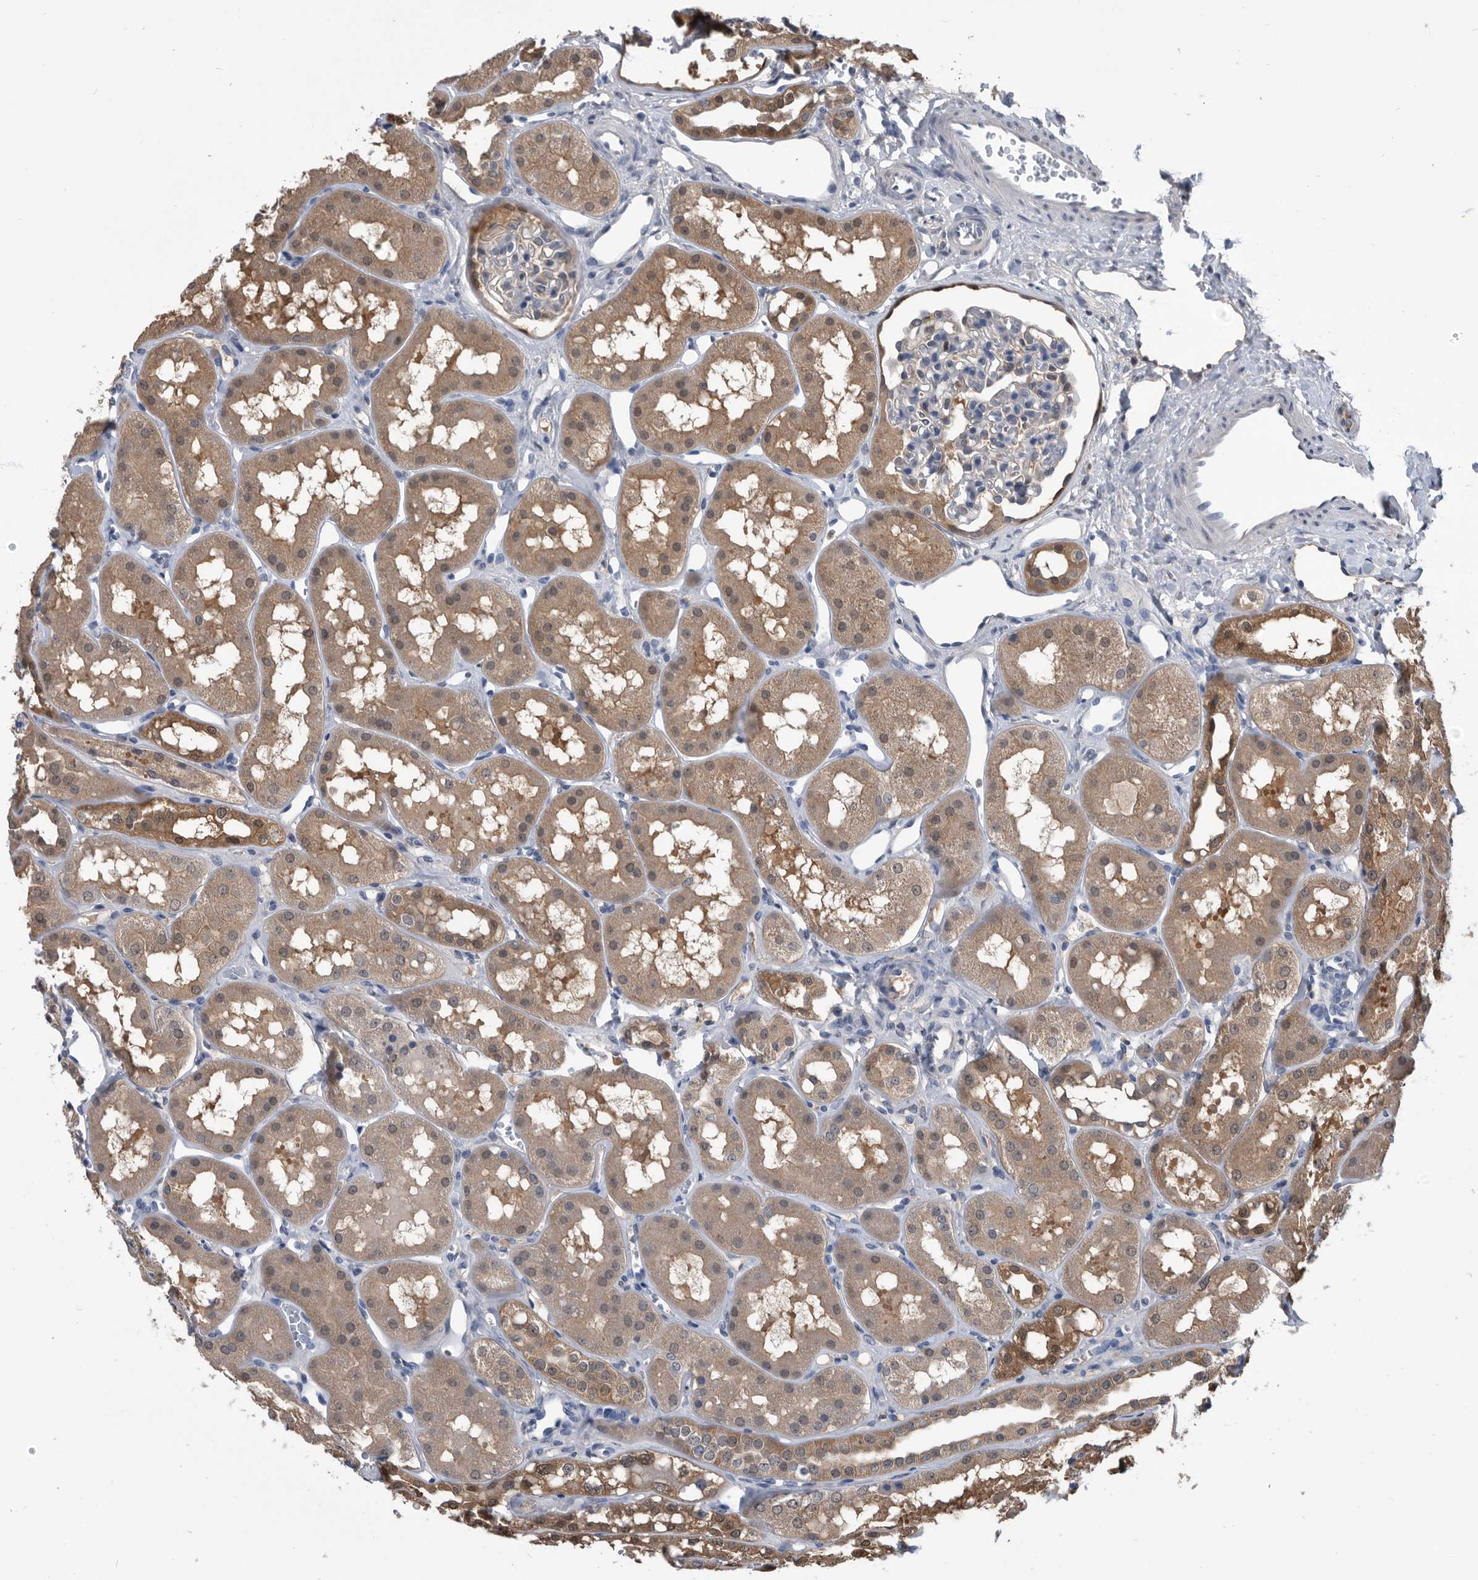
{"staining": {"intensity": "negative", "quantity": "none", "location": "none"}, "tissue": "kidney", "cell_type": "Cells in glomeruli", "image_type": "normal", "snomed": [{"axis": "morphology", "description": "Normal tissue, NOS"}, {"axis": "topography", "description": "Kidney"}], "caption": "A high-resolution photomicrograph shows immunohistochemistry staining of benign kidney, which reveals no significant positivity in cells in glomeruli.", "gene": "PDXK", "patient": {"sex": "male", "age": 16}}